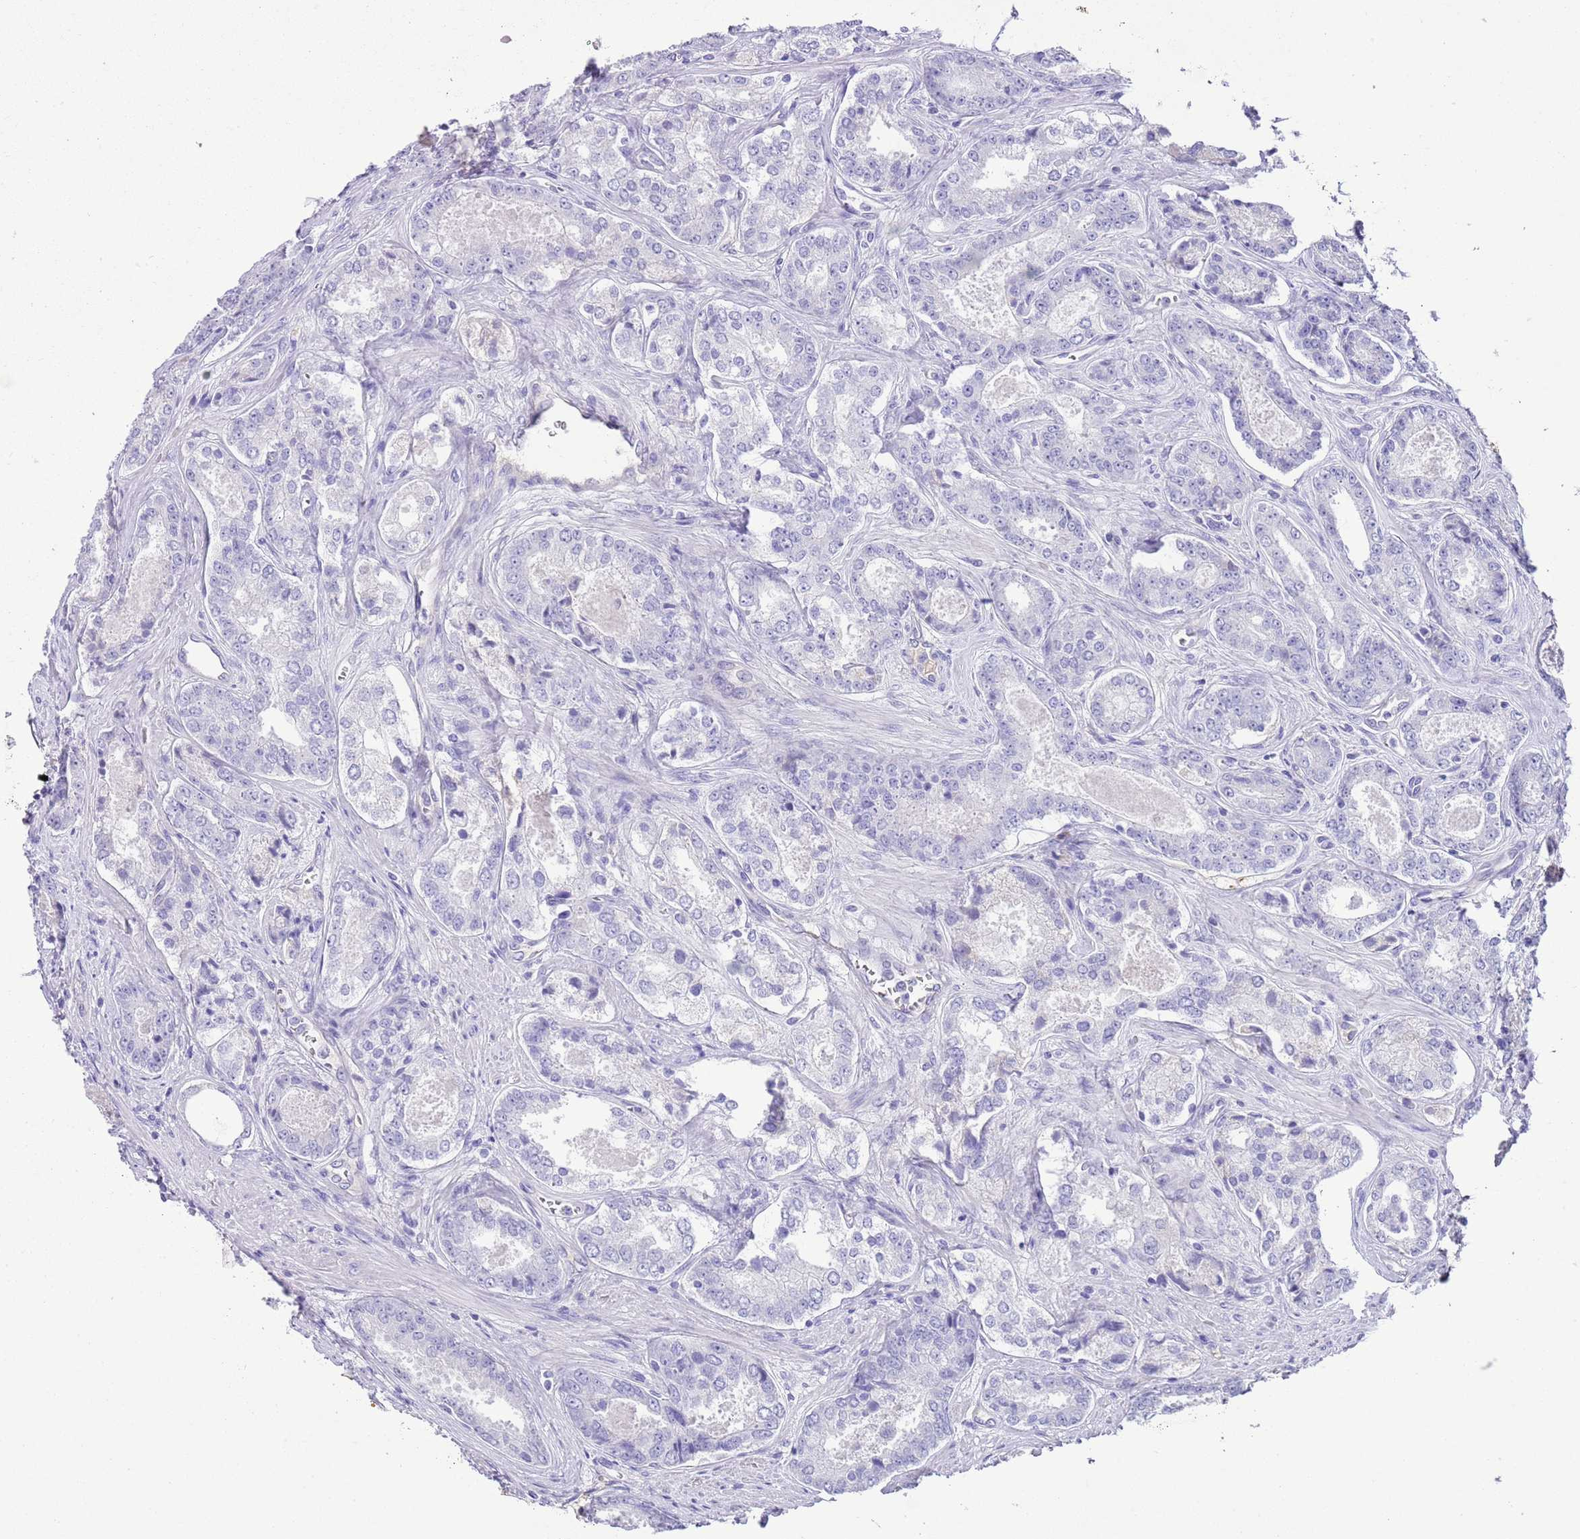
{"staining": {"intensity": "negative", "quantity": "none", "location": "none"}, "tissue": "prostate cancer", "cell_type": "Tumor cells", "image_type": "cancer", "snomed": [{"axis": "morphology", "description": "Adenocarcinoma, Low grade"}, {"axis": "topography", "description": "Prostate"}], "caption": "This is an immunohistochemistry (IHC) histopathology image of human low-grade adenocarcinoma (prostate). There is no expression in tumor cells.", "gene": "IGF1", "patient": {"sex": "male", "age": 68}}